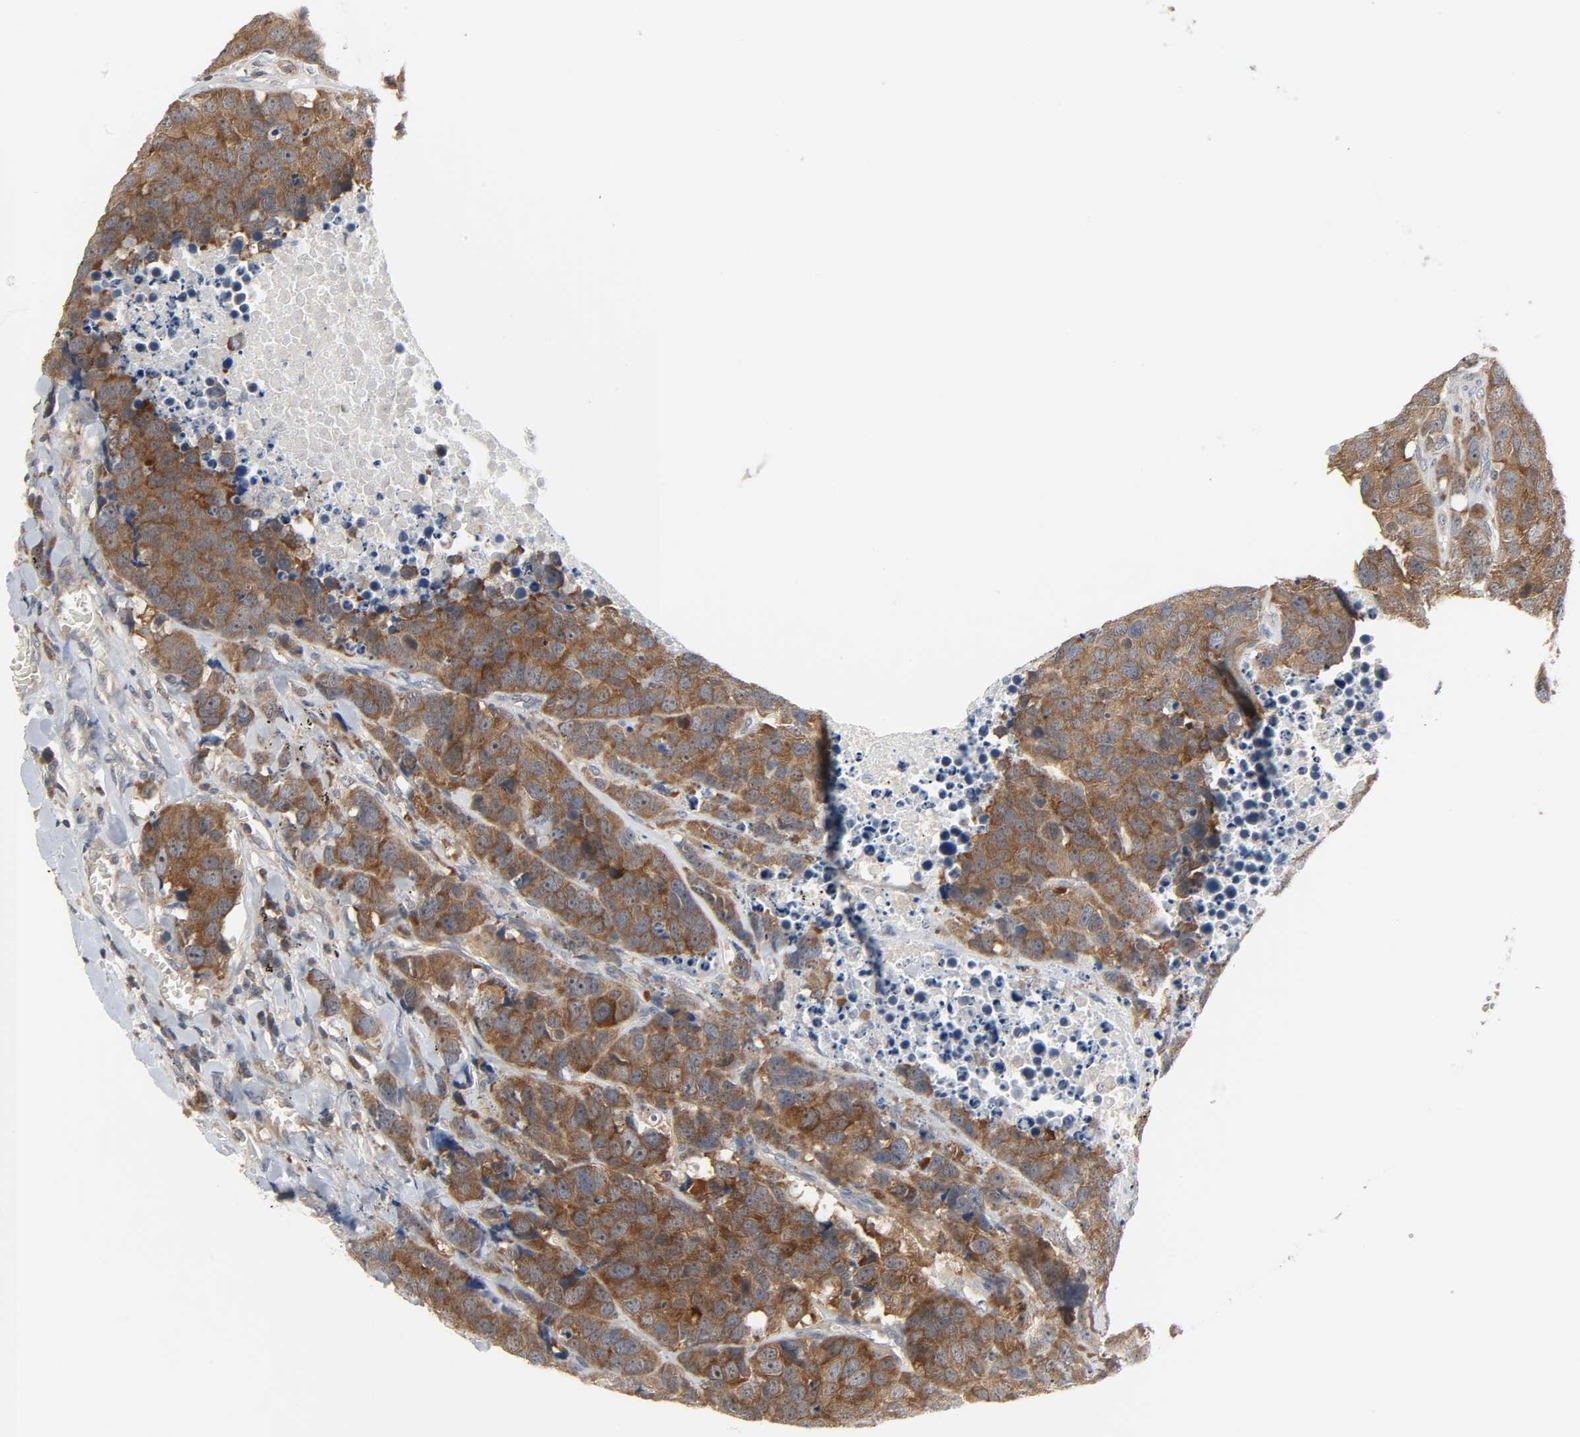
{"staining": {"intensity": "strong", "quantity": ">75%", "location": "cytoplasmic/membranous,nuclear"}, "tissue": "carcinoid", "cell_type": "Tumor cells", "image_type": "cancer", "snomed": [{"axis": "morphology", "description": "Carcinoid, malignant, NOS"}, {"axis": "topography", "description": "Lung"}], "caption": "Malignant carcinoid stained with immunohistochemistry (IHC) demonstrates strong cytoplasmic/membranous and nuclear positivity in about >75% of tumor cells.", "gene": "PLEKHA2", "patient": {"sex": "male", "age": 60}}